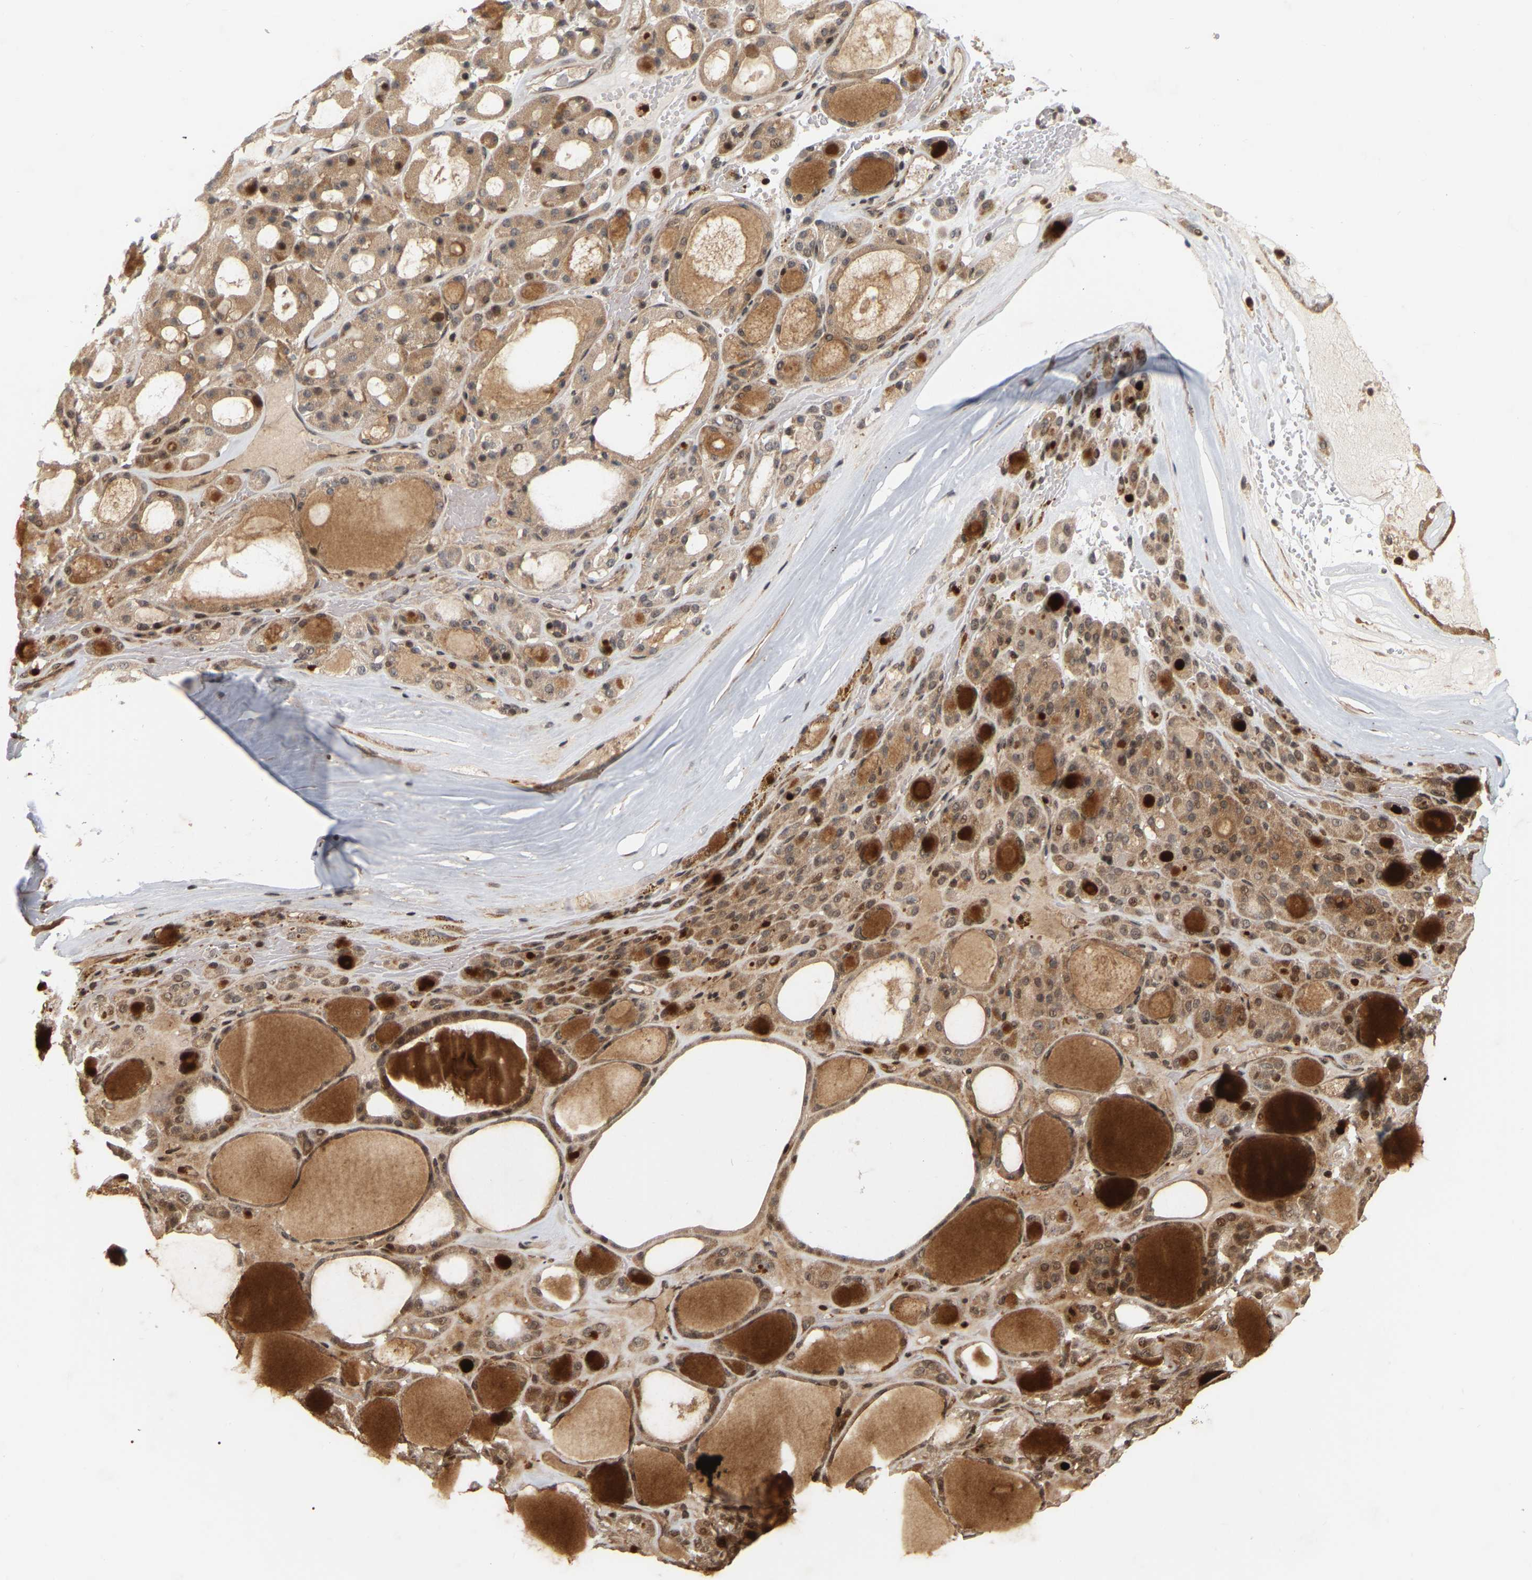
{"staining": {"intensity": "moderate", "quantity": ">75%", "location": "cytoplasmic/membranous,nuclear"}, "tissue": "thyroid gland", "cell_type": "Glandular cells", "image_type": "normal", "snomed": [{"axis": "morphology", "description": "Normal tissue, NOS"}, {"axis": "morphology", "description": "Carcinoma, NOS"}, {"axis": "topography", "description": "Thyroid gland"}], "caption": "A micrograph of thyroid gland stained for a protein demonstrates moderate cytoplasmic/membranous,nuclear brown staining in glandular cells. (brown staining indicates protein expression, while blue staining denotes nuclei).", "gene": "NFE2L2", "patient": {"sex": "female", "age": 86}}